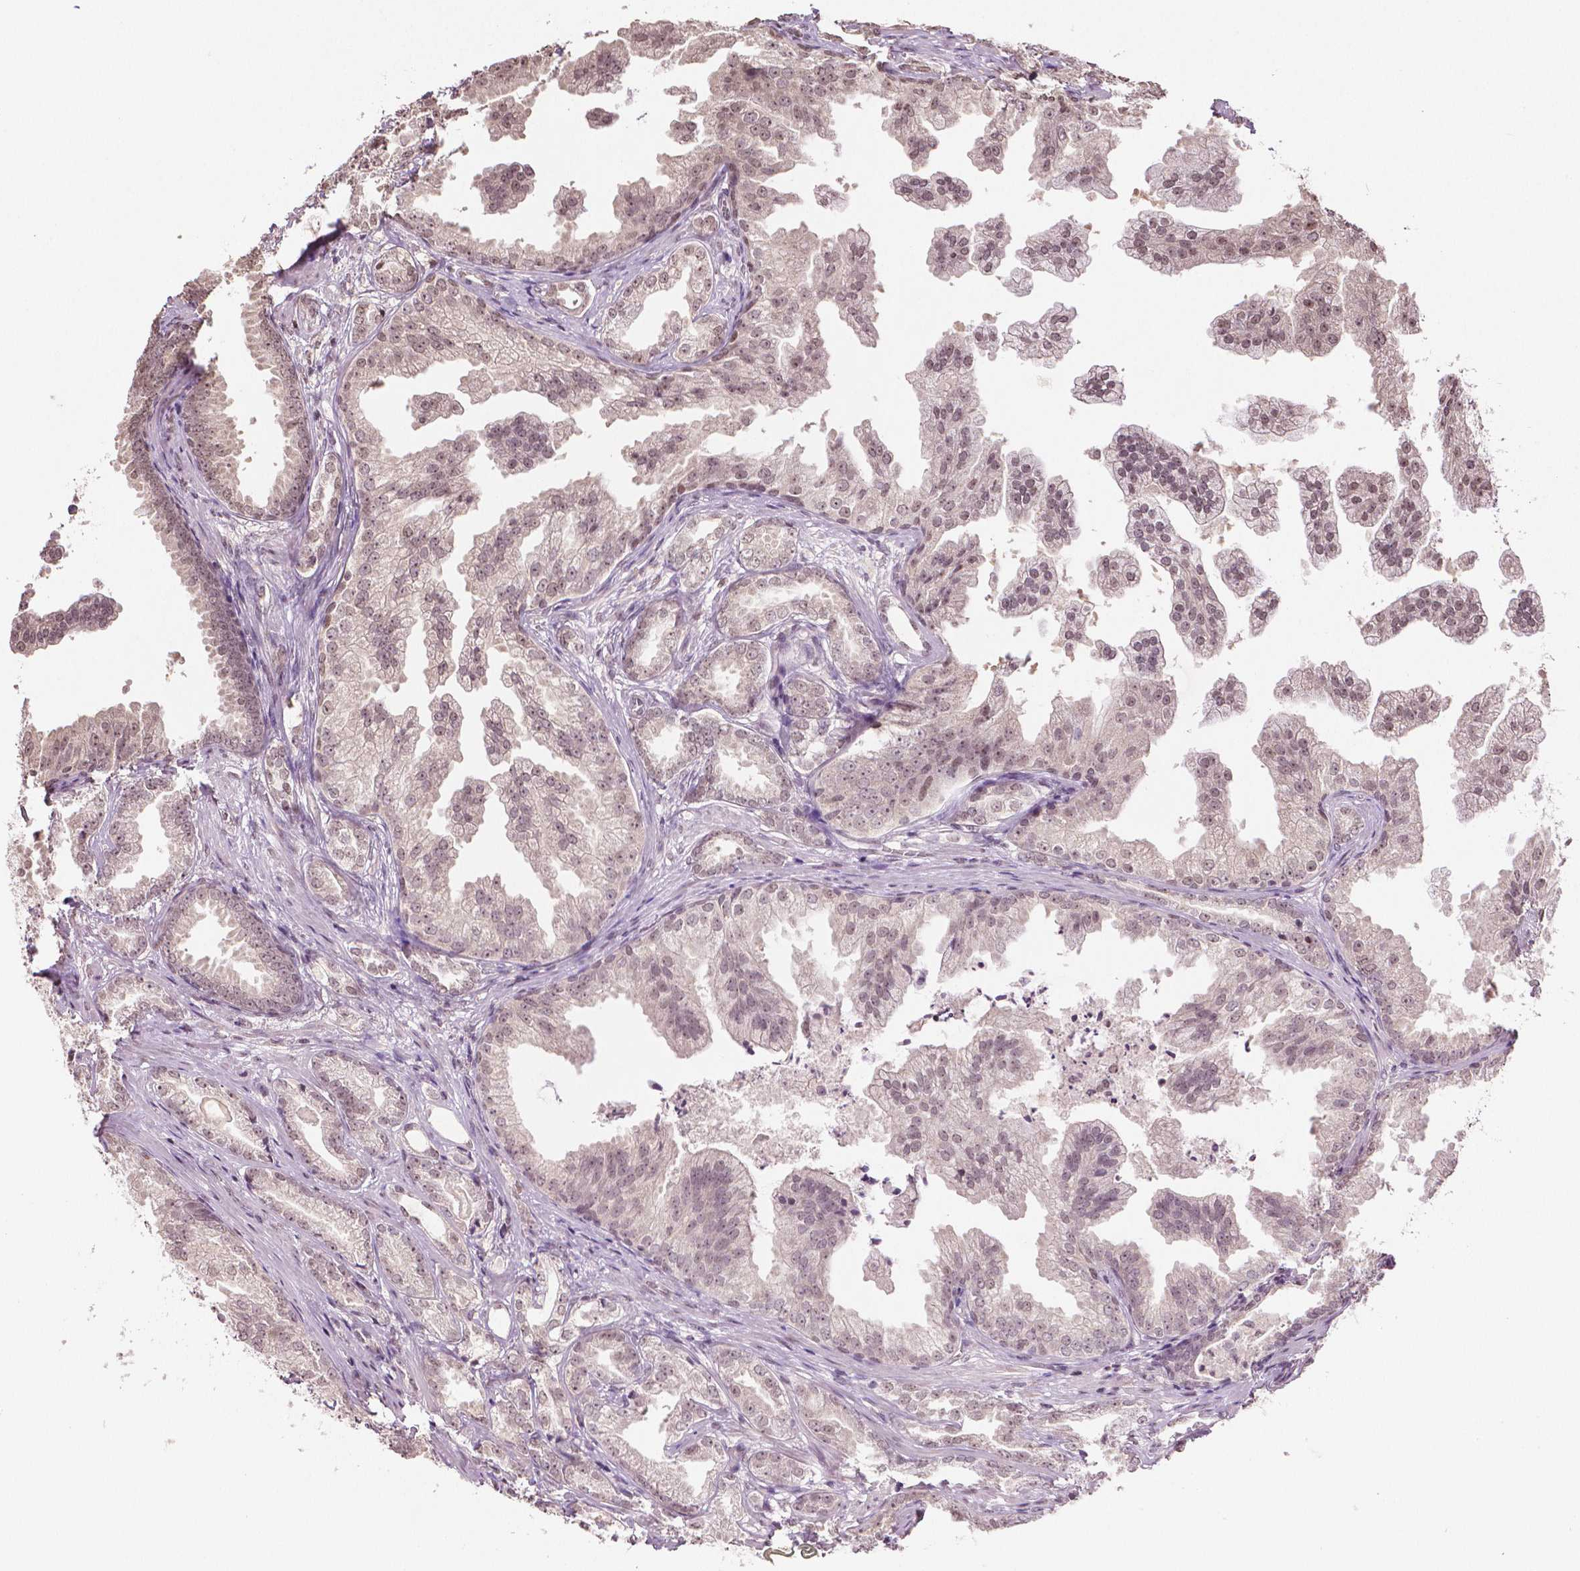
{"staining": {"intensity": "weak", "quantity": ">75%", "location": "nuclear"}, "tissue": "prostate cancer", "cell_type": "Tumor cells", "image_type": "cancer", "snomed": [{"axis": "morphology", "description": "Adenocarcinoma, Low grade"}, {"axis": "topography", "description": "Prostate"}], "caption": "Human prostate cancer (adenocarcinoma (low-grade)) stained for a protein (brown) displays weak nuclear positive staining in approximately >75% of tumor cells.", "gene": "DEK", "patient": {"sex": "male", "age": 65}}